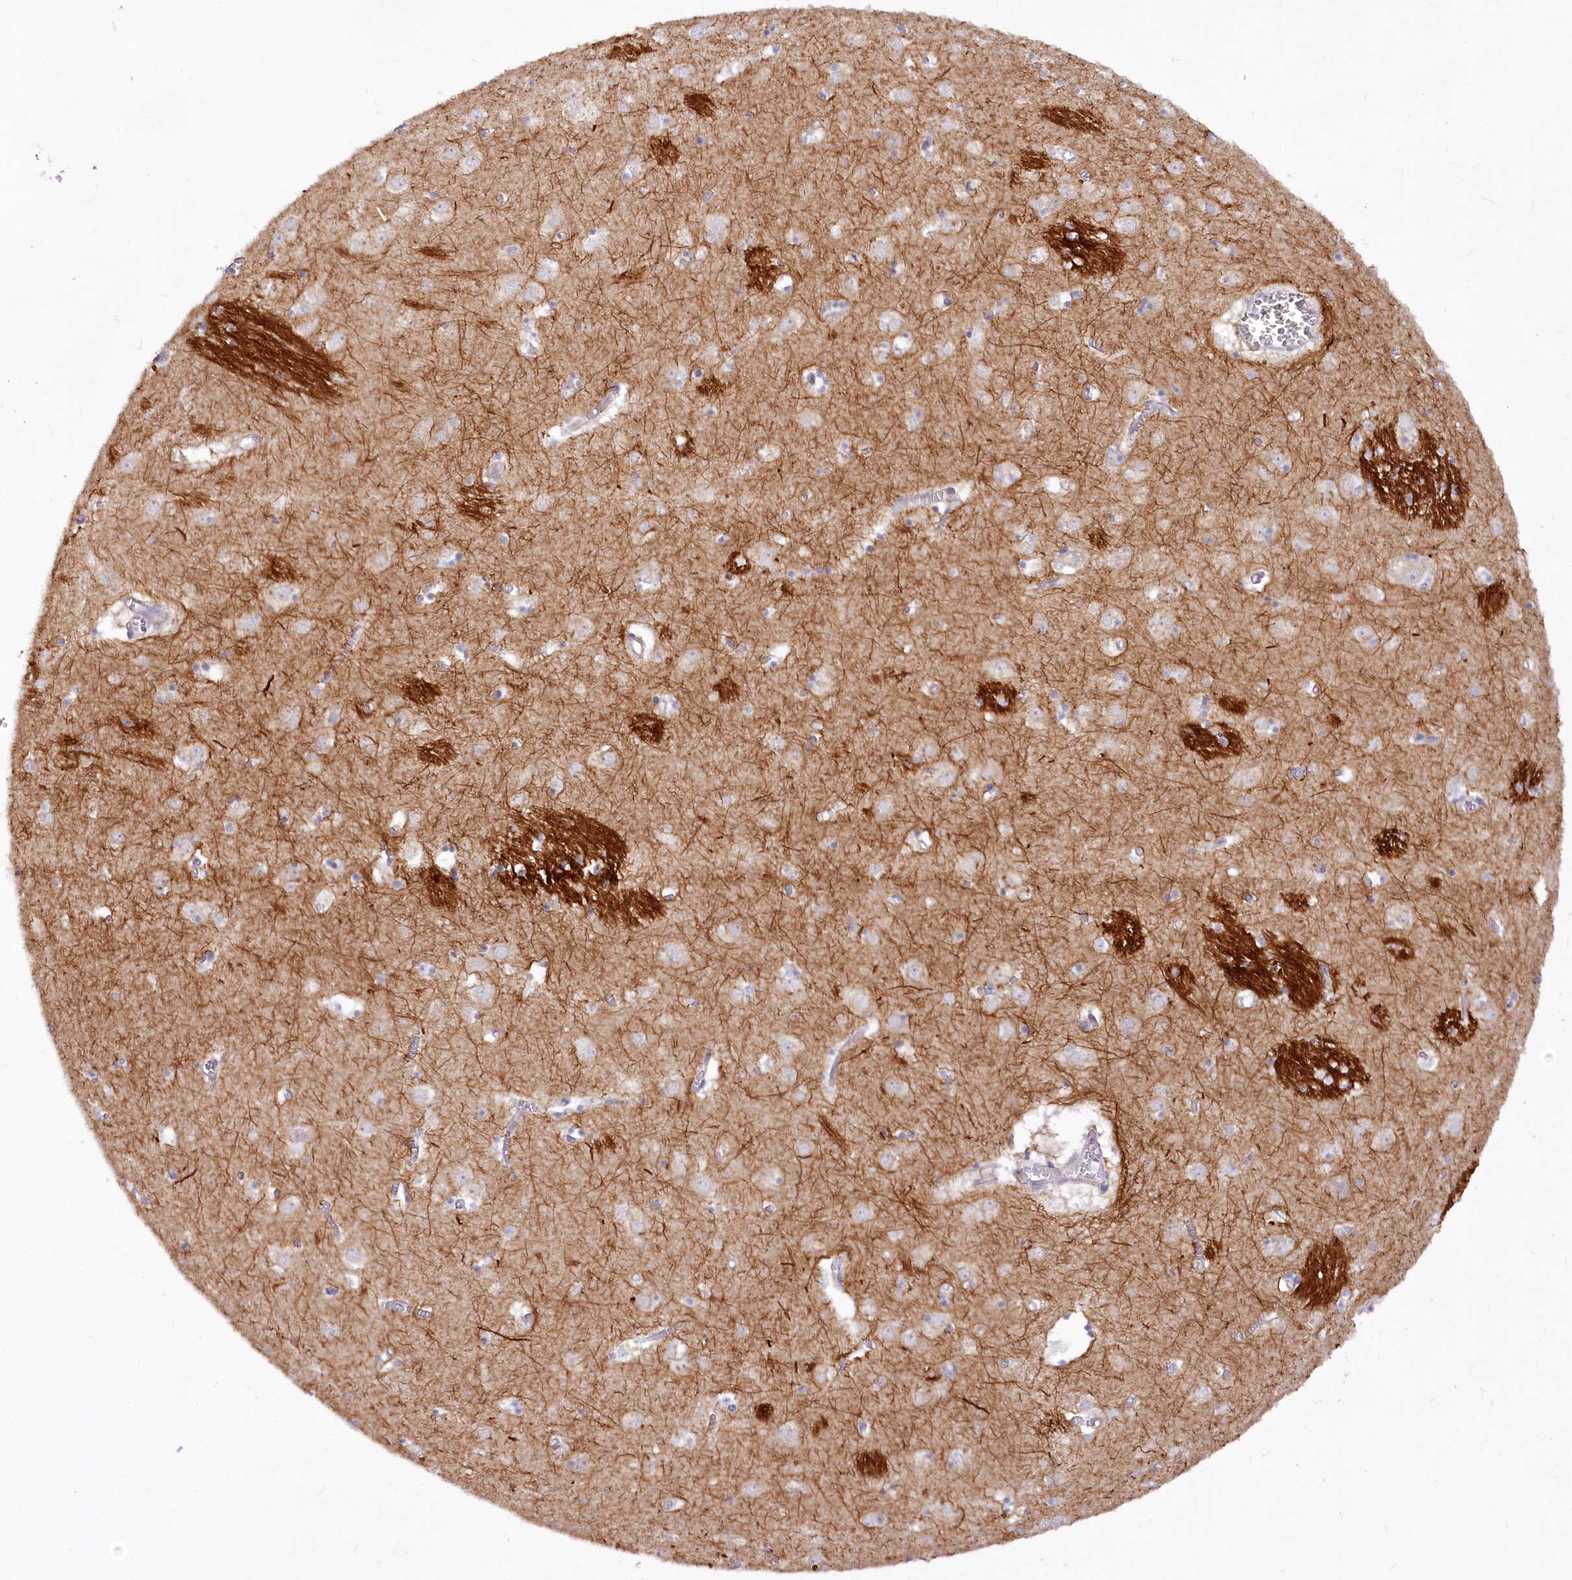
{"staining": {"intensity": "negative", "quantity": "none", "location": "none"}, "tissue": "caudate", "cell_type": "Glial cells", "image_type": "normal", "snomed": [{"axis": "morphology", "description": "Normal tissue, NOS"}, {"axis": "topography", "description": "Lateral ventricle wall"}], "caption": "Human caudate stained for a protein using IHC displays no staining in glial cells.", "gene": "EFHC2", "patient": {"sex": "male", "age": 70}}